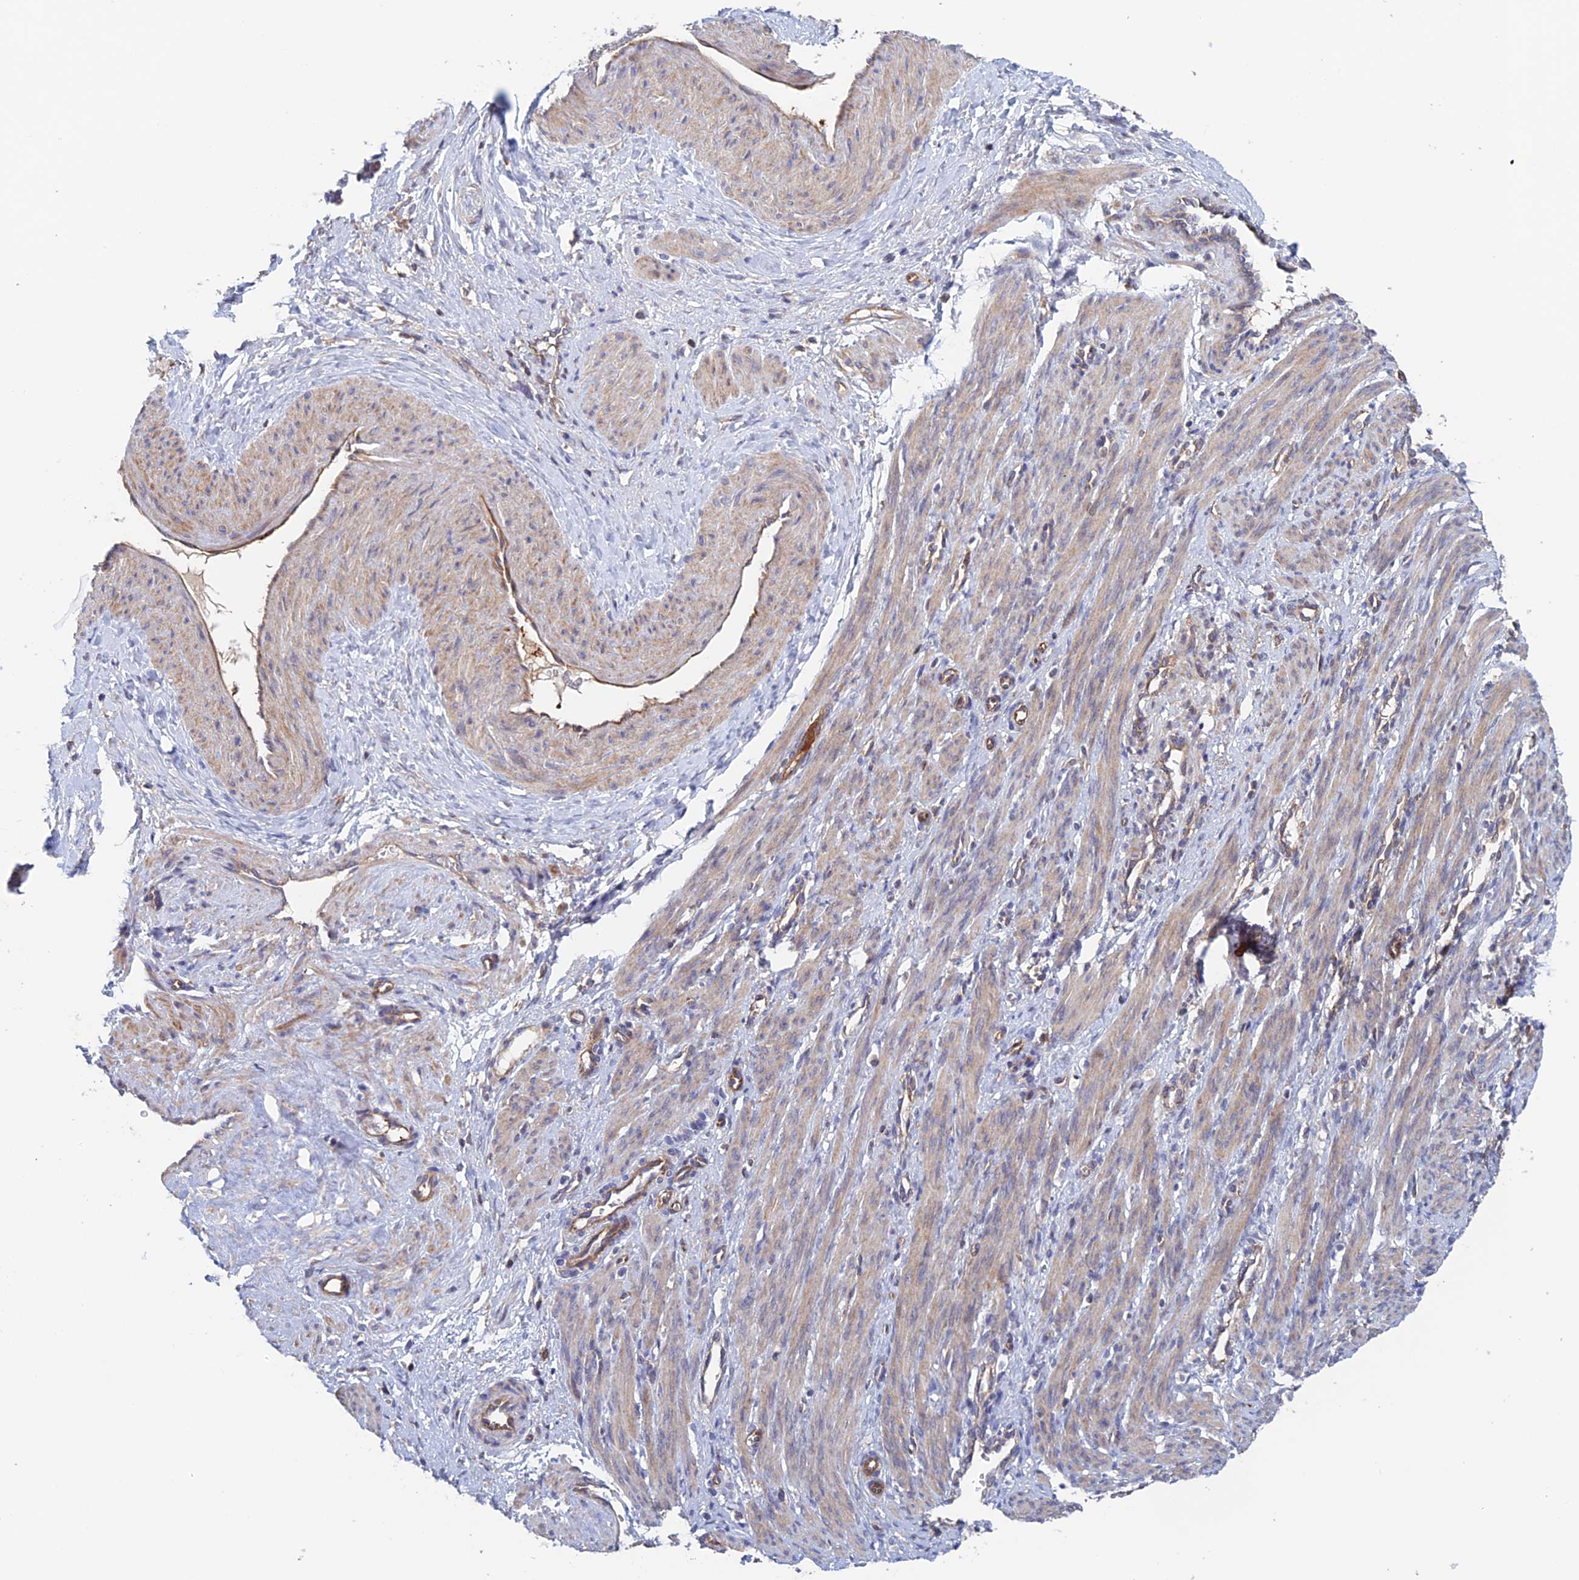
{"staining": {"intensity": "weak", "quantity": "25%-75%", "location": "cytoplasmic/membranous"}, "tissue": "smooth muscle", "cell_type": "Smooth muscle cells", "image_type": "normal", "snomed": [{"axis": "morphology", "description": "Normal tissue, NOS"}, {"axis": "topography", "description": "Endometrium"}], "caption": "Immunohistochemical staining of unremarkable smooth muscle displays 25%-75% levels of weak cytoplasmic/membranous protein staining in approximately 25%-75% of smooth muscle cells.", "gene": "NUDT16L1", "patient": {"sex": "female", "age": 33}}